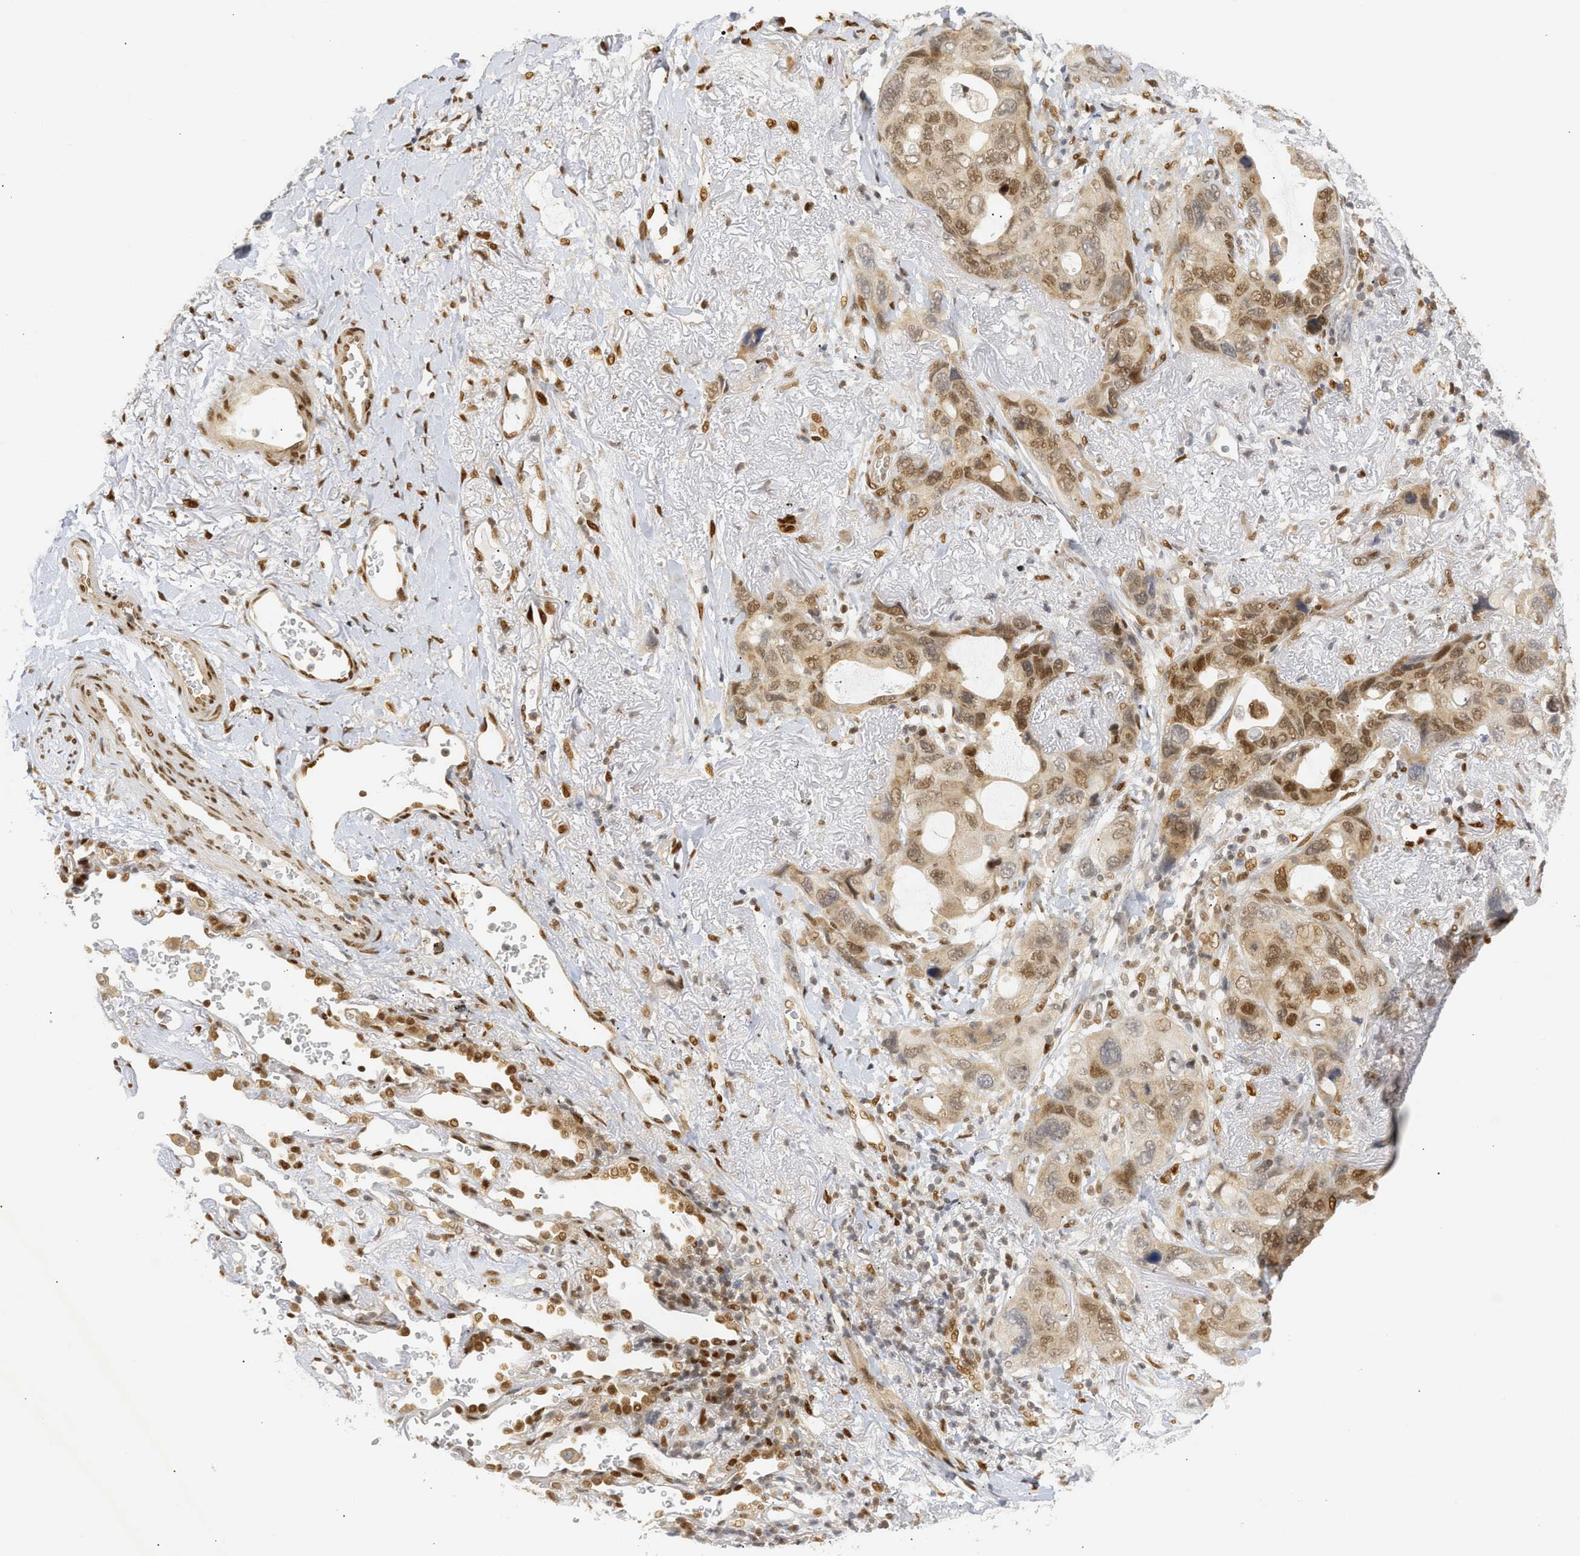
{"staining": {"intensity": "moderate", "quantity": ">75%", "location": "nuclear"}, "tissue": "lung cancer", "cell_type": "Tumor cells", "image_type": "cancer", "snomed": [{"axis": "morphology", "description": "Squamous cell carcinoma, NOS"}, {"axis": "topography", "description": "Lung"}], "caption": "This is a photomicrograph of immunohistochemistry (IHC) staining of lung cancer, which shows moderate positivity in the nuclear of tumor cells.", "gene": "SSBP2", "patient": {"sex": "female", "age": 73}}